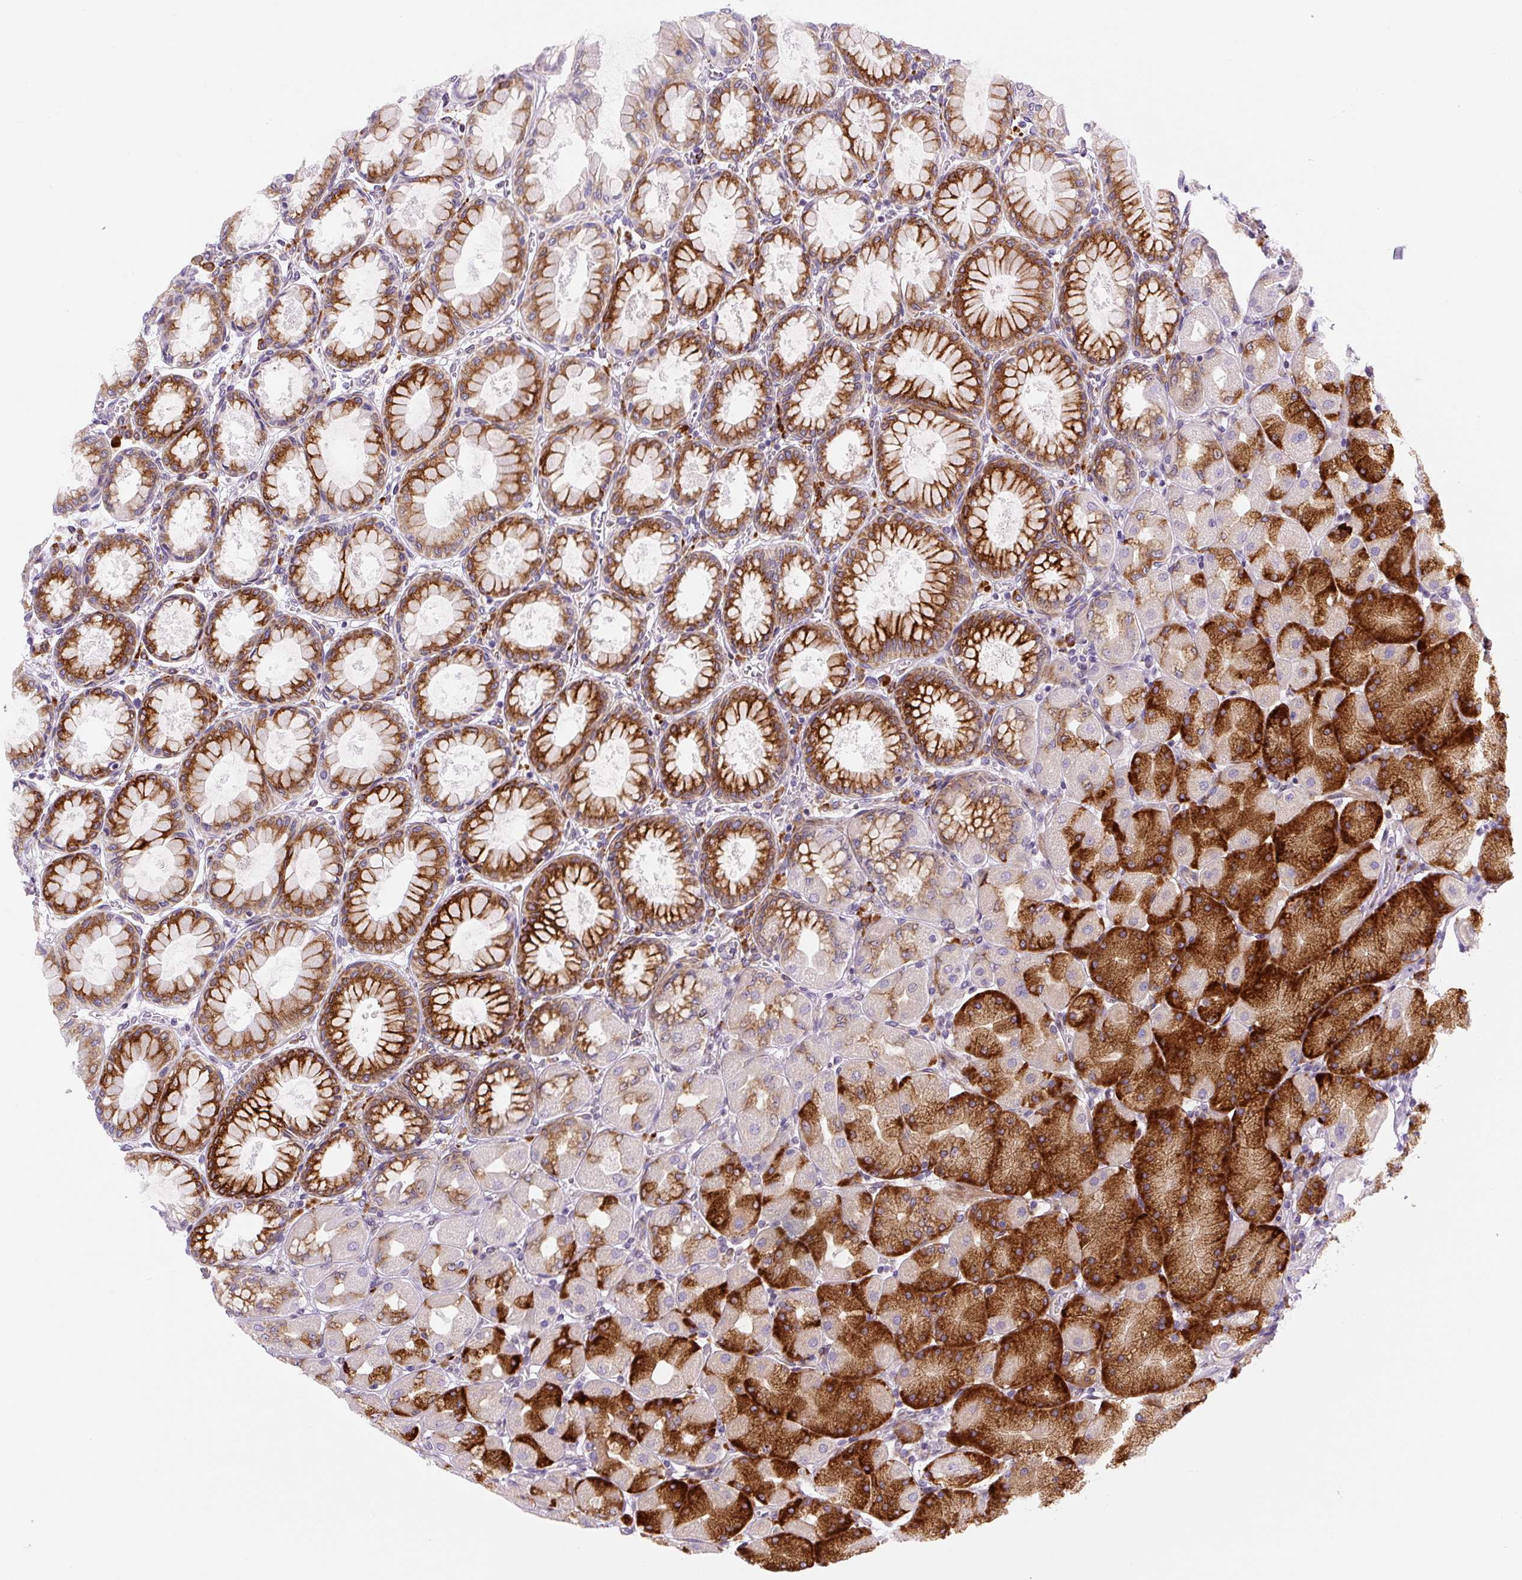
{"staining": {"intensity": "strong", "quantity": "25%-75%", "location": "cytoplasmic/membranous"}, "tissue": "stomach", "cell_type": "Glandular cells", "image_type": "normal", "snomed": [{"axis": "morphology", "description": "Normal tissue, NOS"}, {"axis": "topography", "description": "Stomach, upper"}], "caption": "High-magnification brightfield microscopy of normal stomach stained with DAB (brown) and counterstained with hematoxylin (blue). glandular cells exhibit strong cytoplasmic/membranous expression is identified in approximately25%-75% of cells.", "gene": "DISP3", "patient": {"sex": "female", "age": 56}}